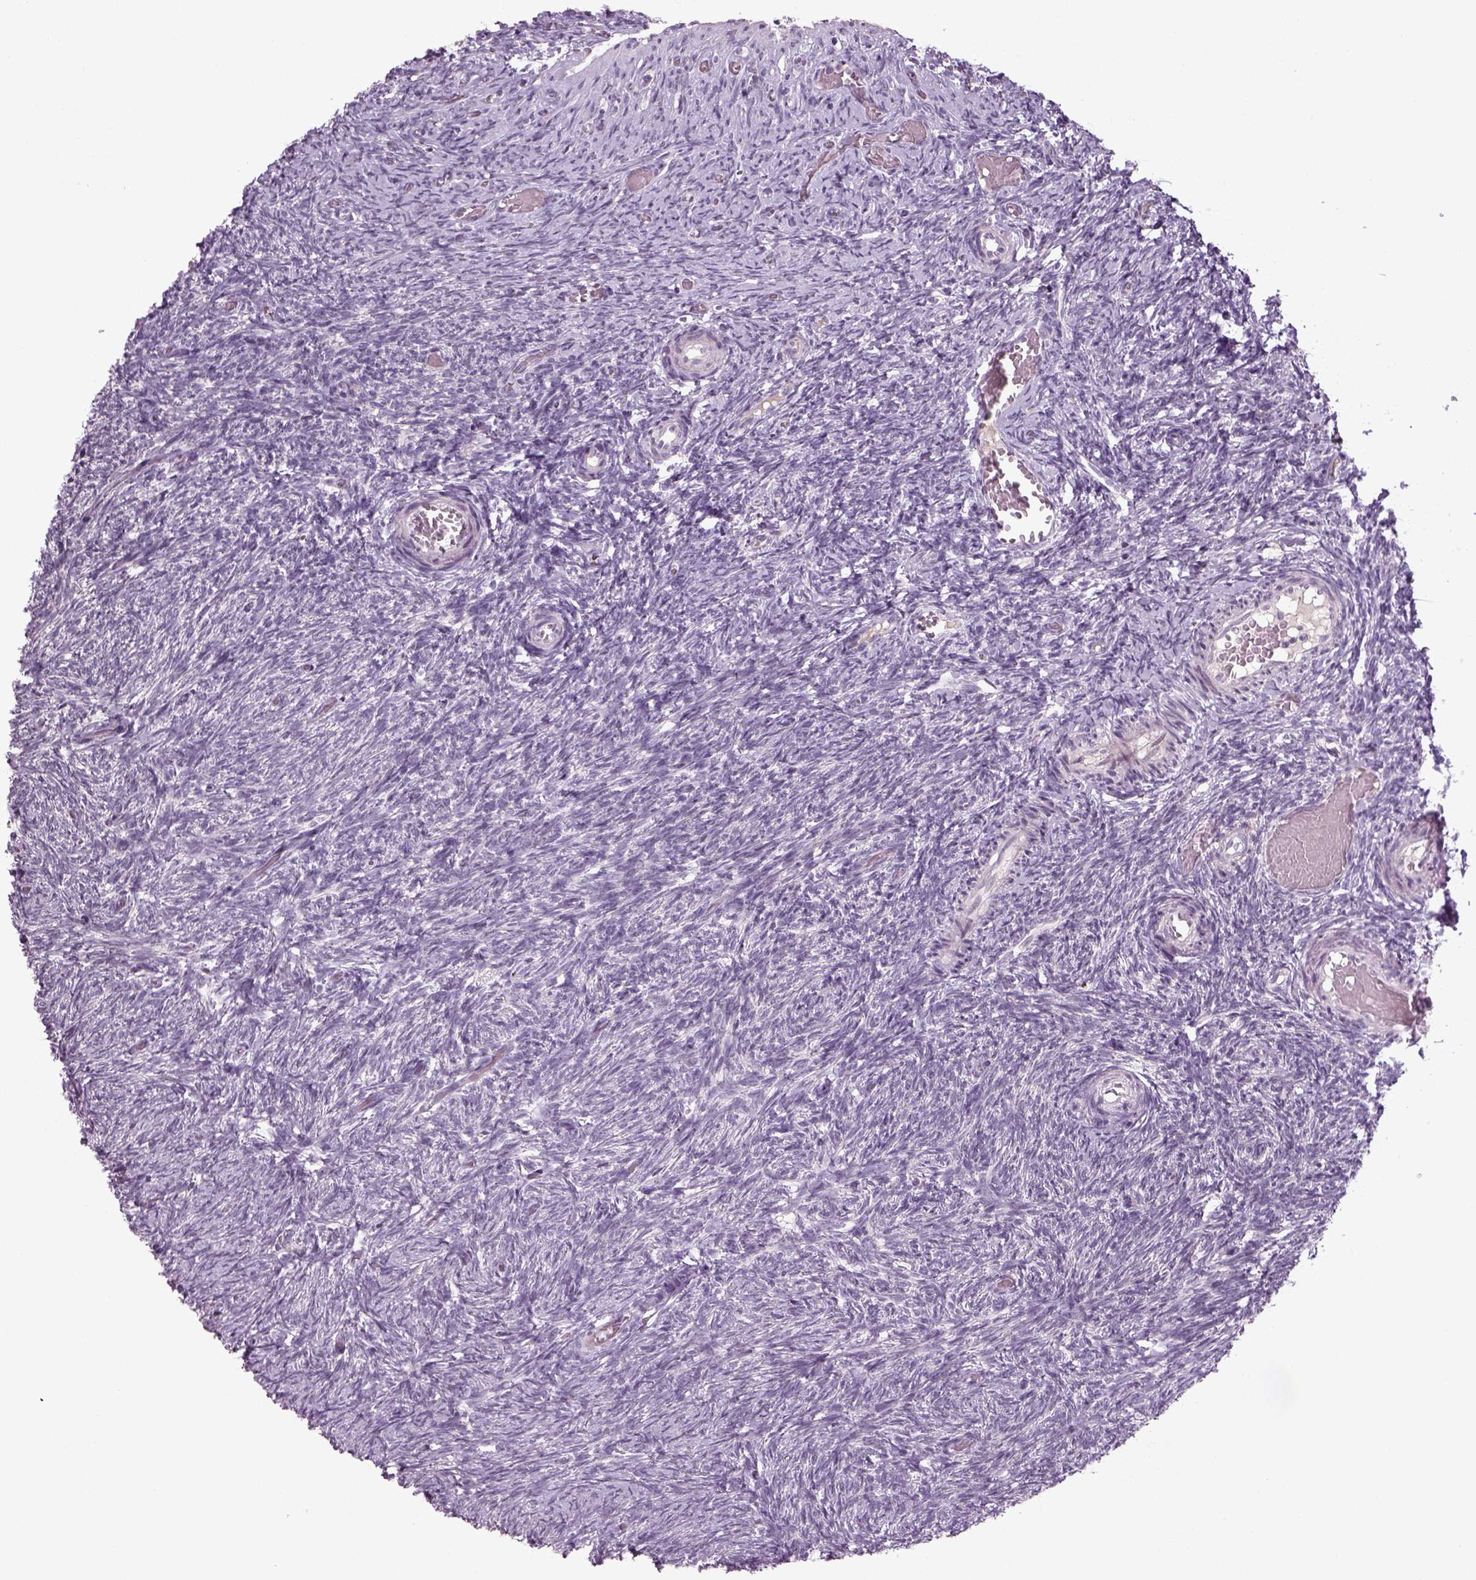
{"staining": {"intensity": "negative", "quantity": "none", "location": "none"}, "tissue": "ovary", "cell_type": "Follicle cells", "image_type": "normal", "snomed": [{"axis": "morphology", "description": "Normal tissue, NOS"}, {"axis": "topography", "description": "Ovary"}], "caption": "Image shows no protein expression in follicle cells of unremarkable ovary.", "gene": "PENK", "patient": {"sex": "female", "age": 39}}